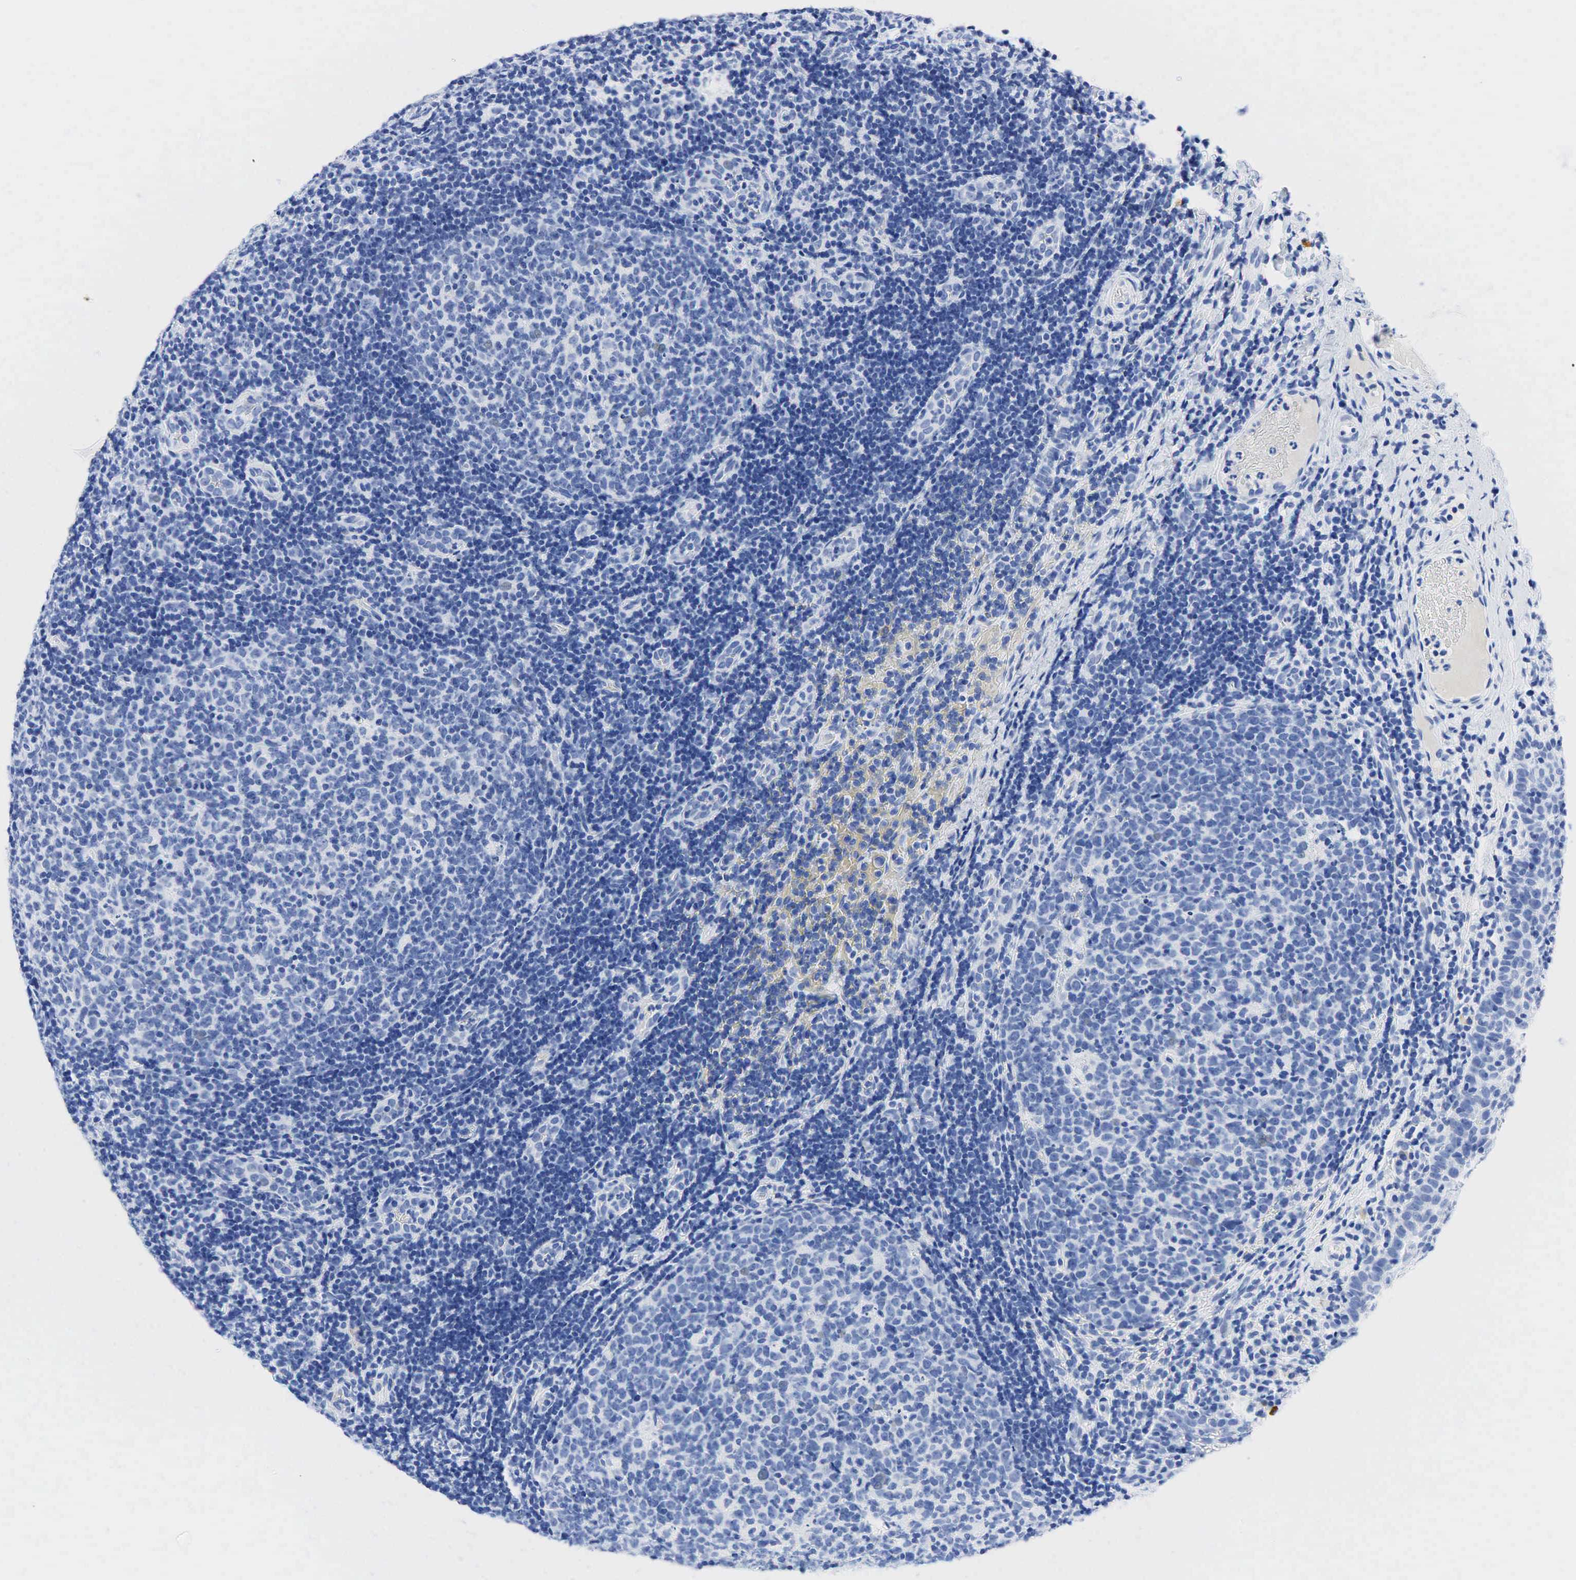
{"staining": {"intensity": "negative", "quantity": "none", "location": "none"}, "tissue": "tonsil", "cell_type": "Germinal center cells", "image_type": "normal", "snomed": [{"axis": "morphology", "description": "Normal tissue, NOS"}, {"axis": "topography", "description": "Tonsil"}], "caption": "A high-resolution image shows immunohistochemistry (IHC) staining of unremarkable tonsil, which shows no significant staining in germinal center cells. Nuclei are stained in blue.", "gene": "INHA", "patient": {"sex": "female", "age": 3}}